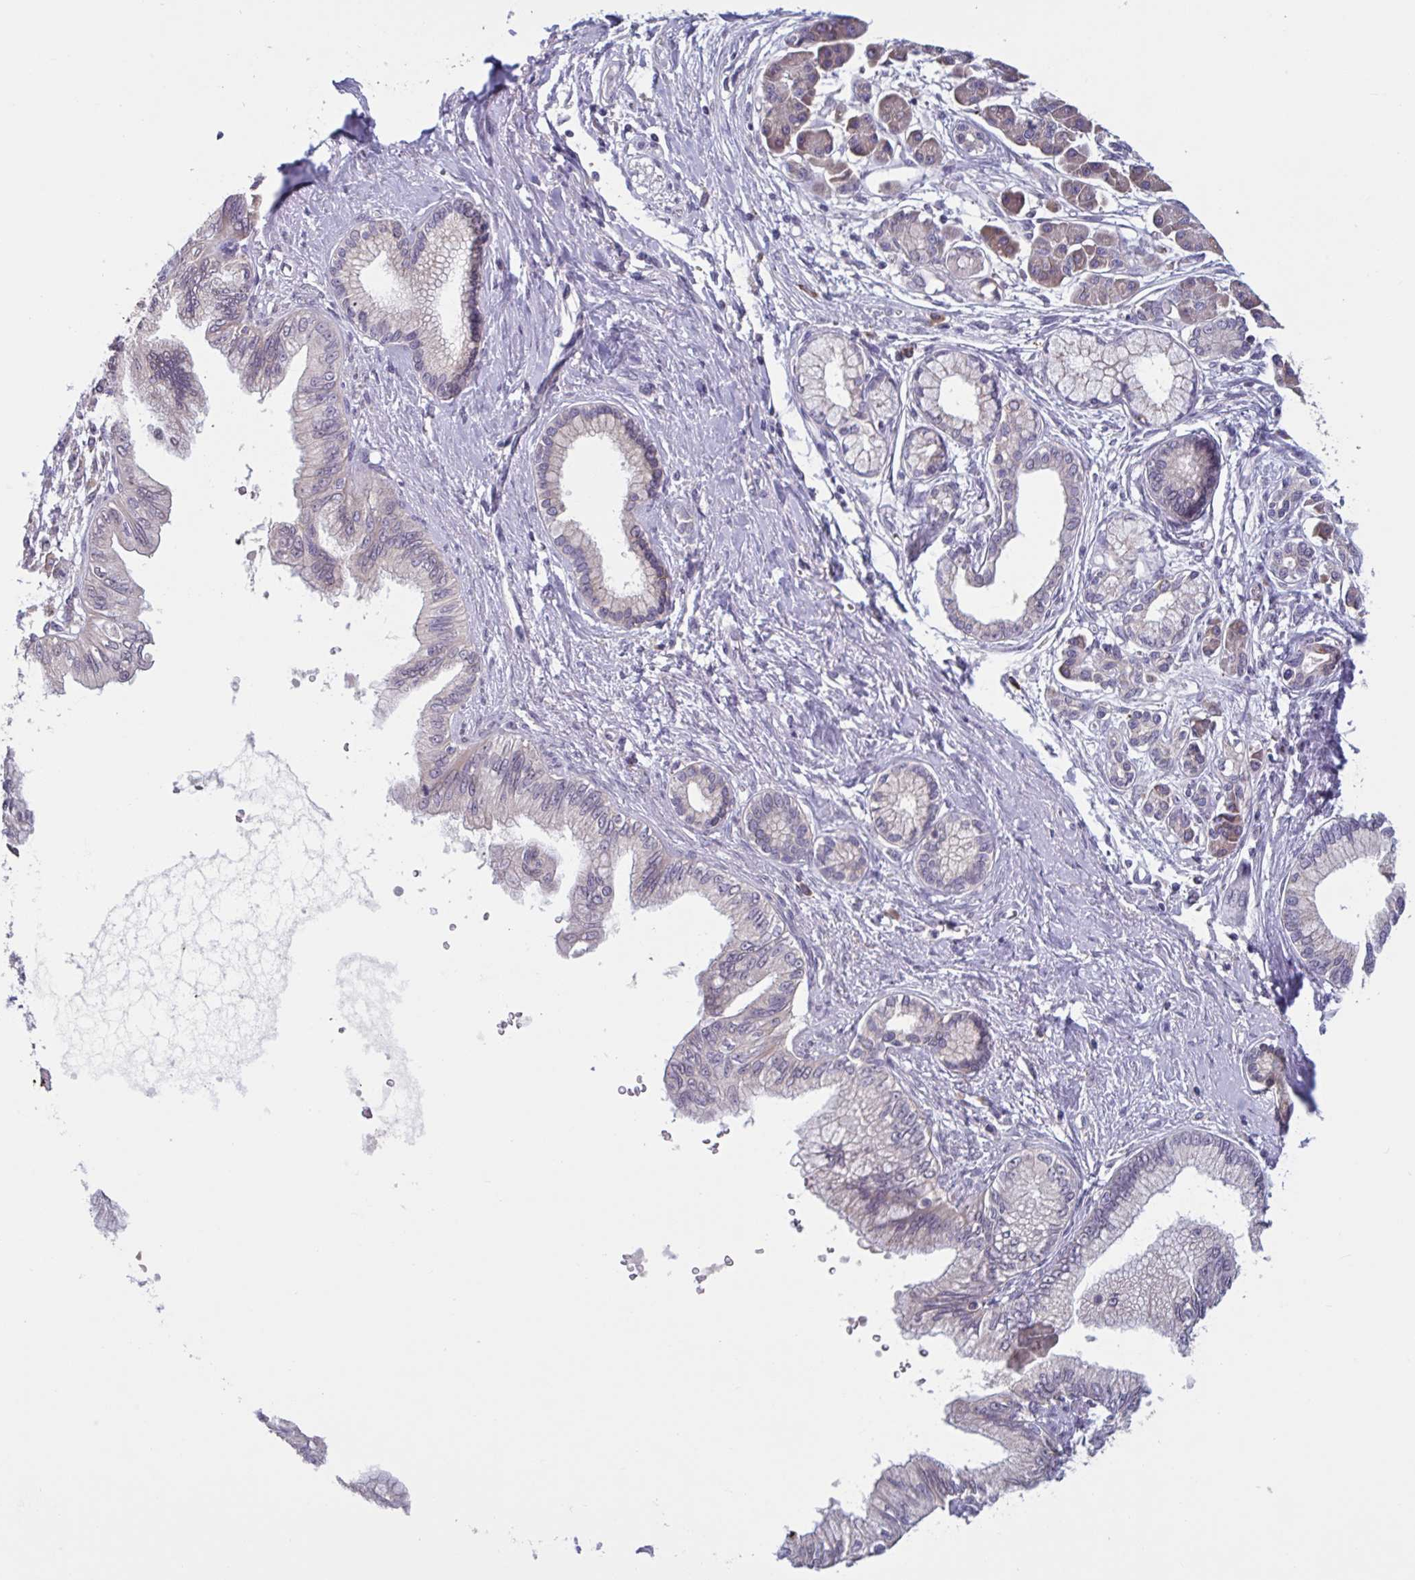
{"staining": {"intensity": "negative", "quantity": "none", "location": "none"}, "tissue": "pancreatic cancer", "cell_type": "Tumor cells", "image_type": "cancer", "snomed": [{"axis": "morphology", "description": "Adenocarcinoma, NOS"}, {"axis": "topography", "description": "Pancreas"}], "caption": "Protein analysis of pancreatic cancer reveals no significant expression in tumor cells.", "gene": "CD1E", "patient": {"sex": "female", "age": 77}}